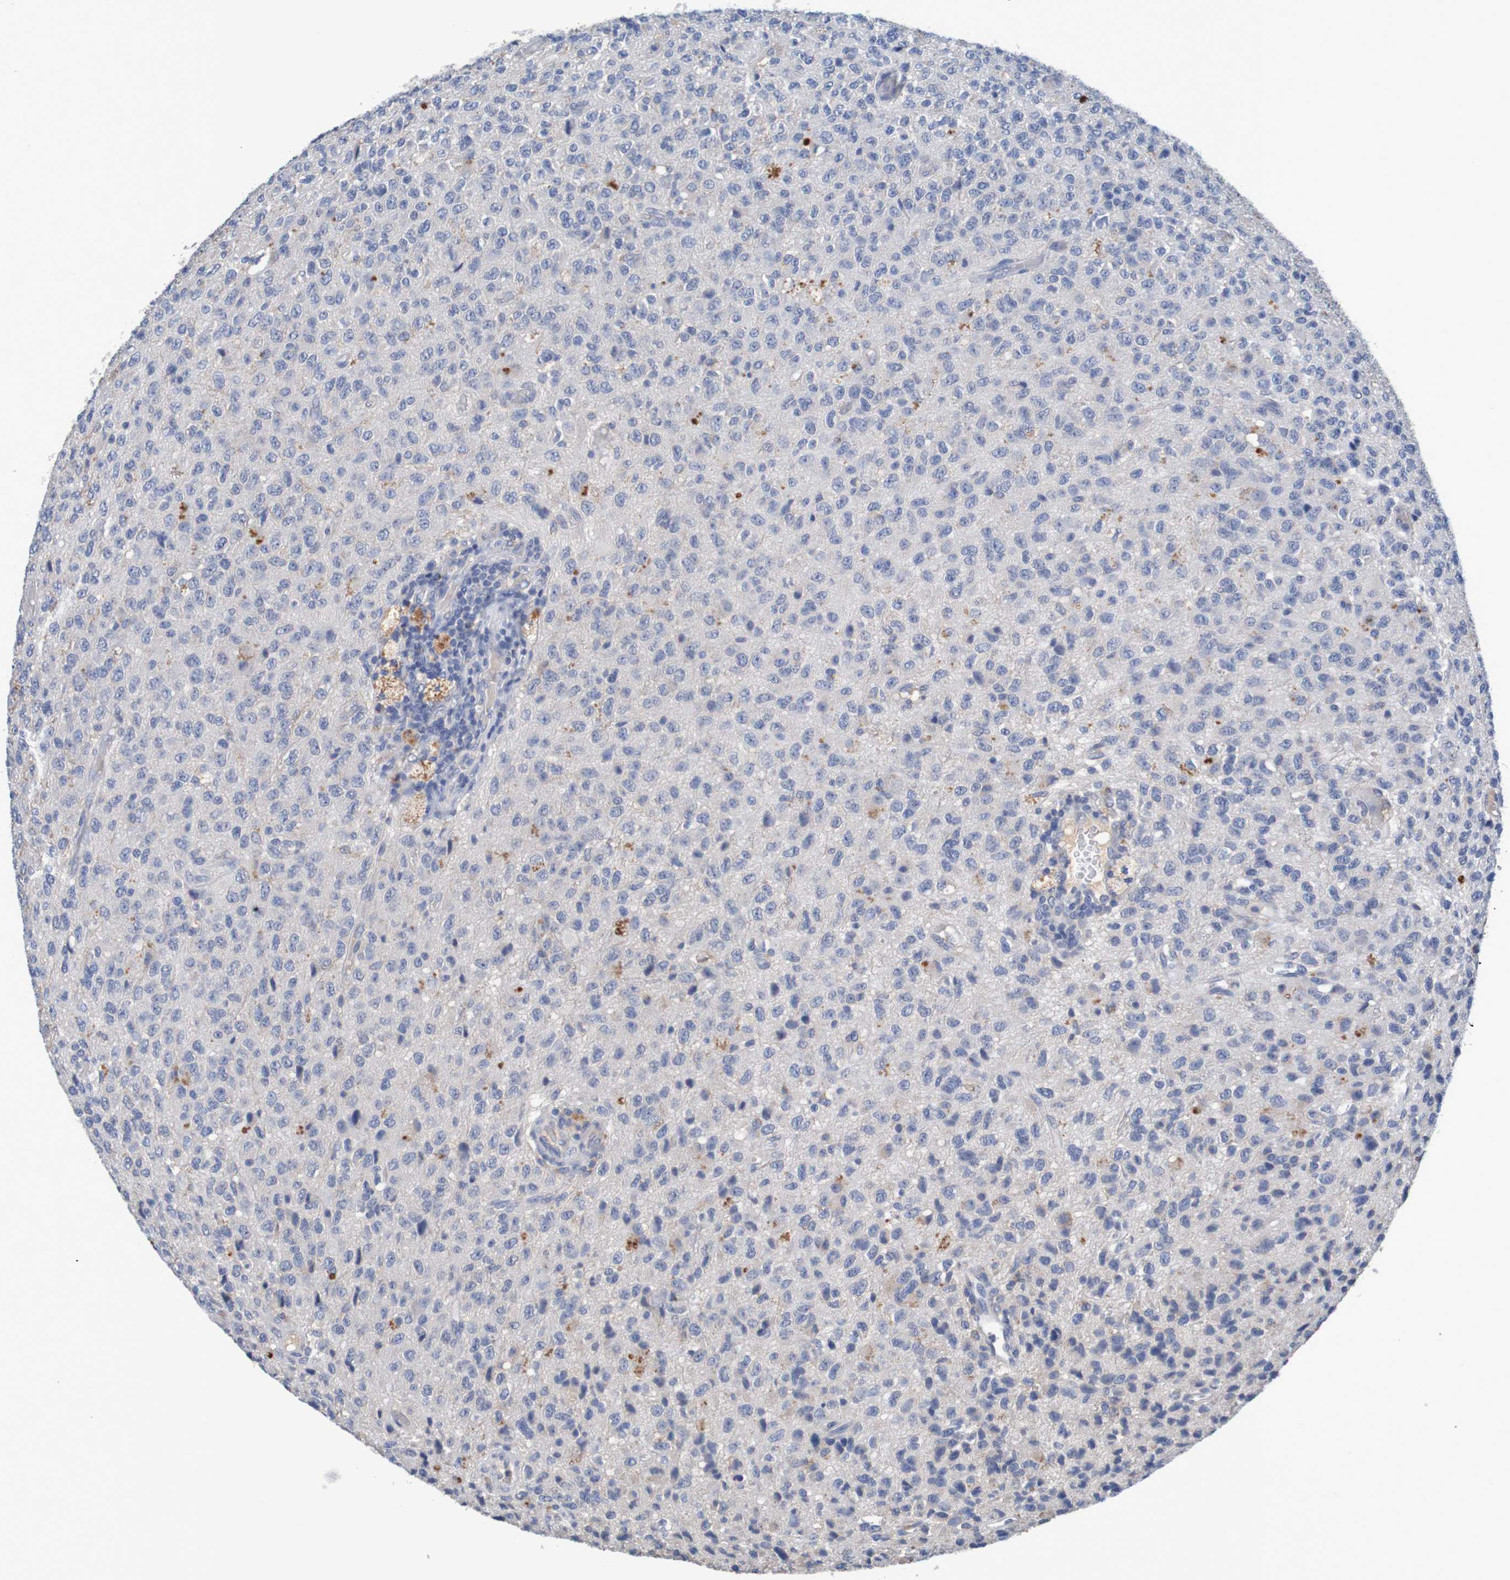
{"staining": {"intensity": "moderate", "quantity": "<25%", "location": "cytoplasmic/membranous"}, "tissue": "glioma", "cell_type": "Tumor cells", "image_type": "cancer", "snomed": [{"axis": "morphology", "description": "Glioma, malignant, High grade"}, {"axis": "topography", "description": "pancreas cauda"}], "caption": "Malignant high-grade glioma tissue reveals moderate cytoplasmic/membranous staining in approximately <25% of tumor cells (IHC, brightfield microscopy, high magnification).", "gene": "LTA", "patient": {"sex": "male", "age": 60}}